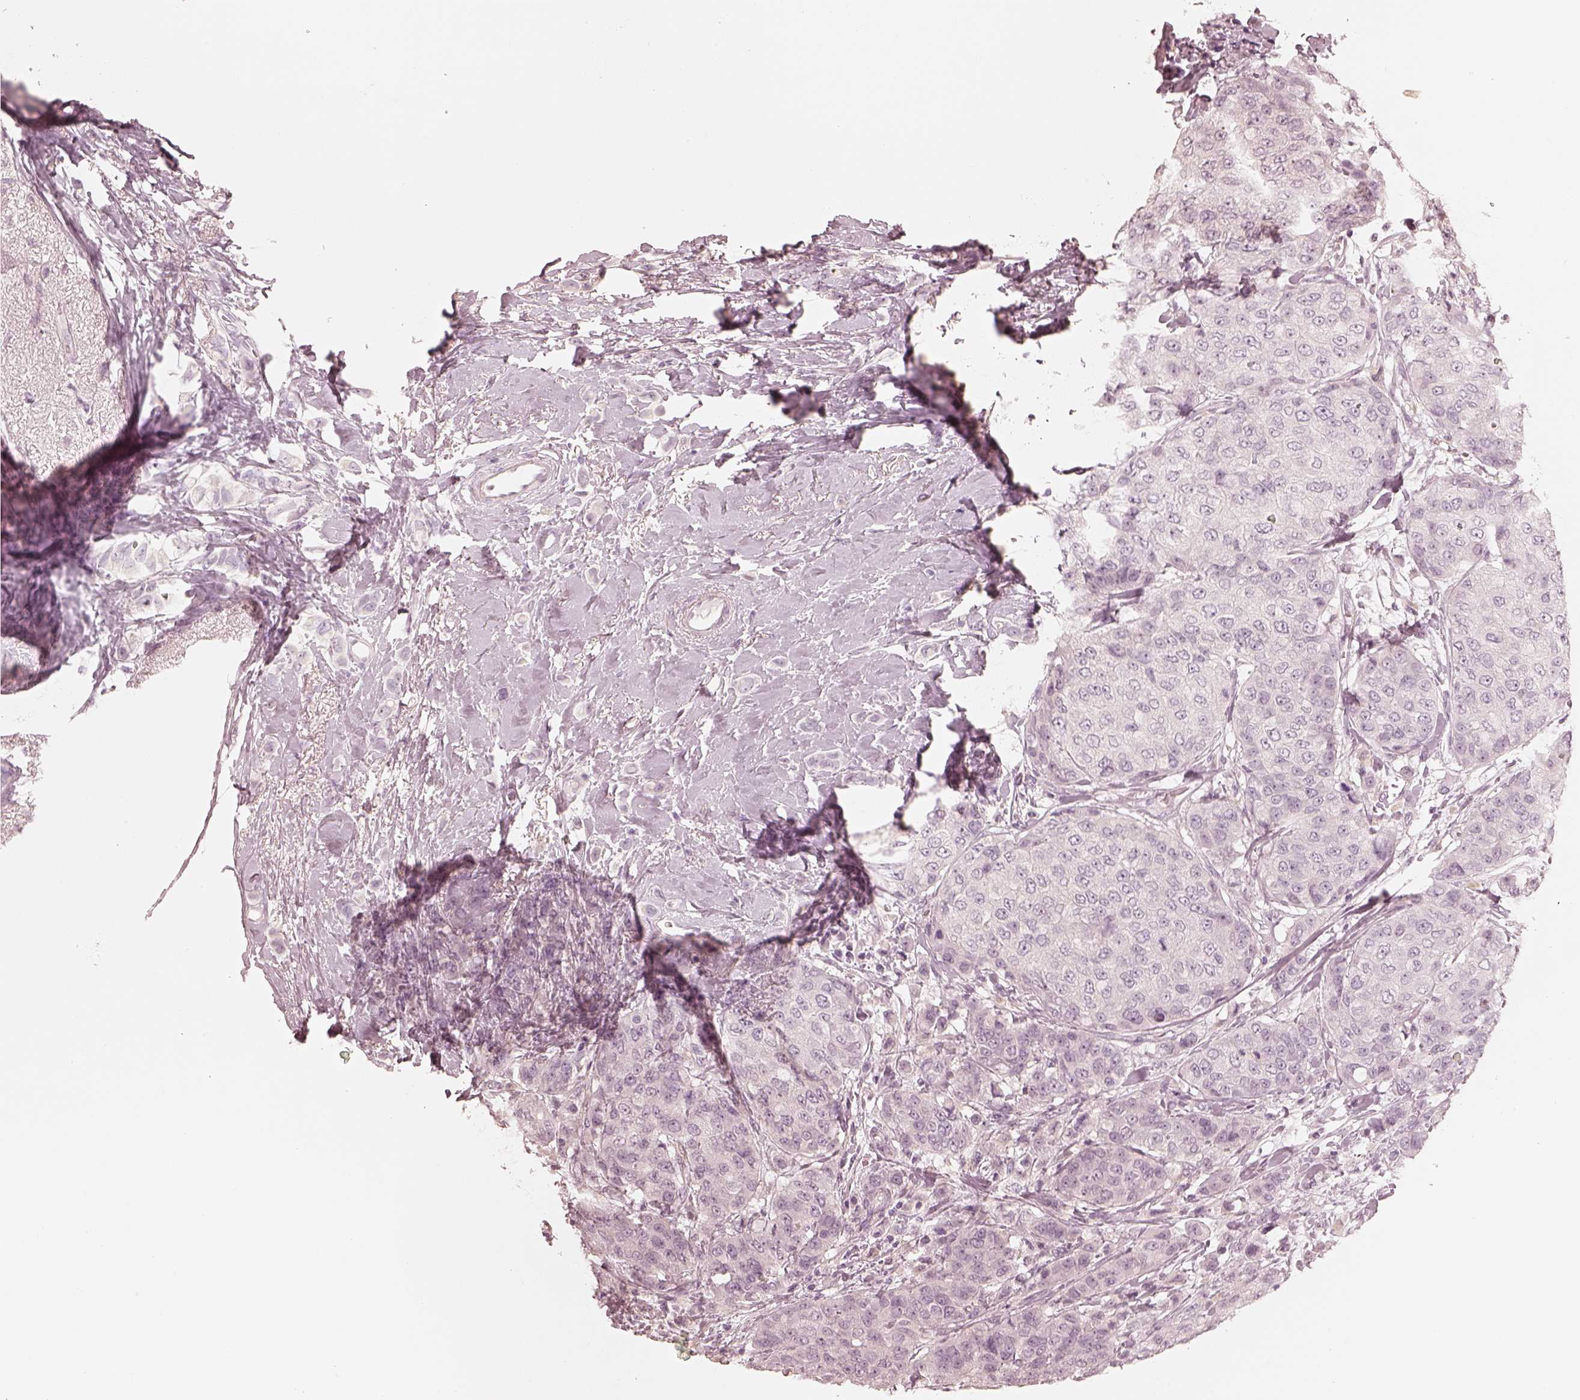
{"staining": {"intensity": "negative", "quantity": "none", "location": "none"}, "tissue": "breast cancer", "cell_type": "Tumor cells", "image_type": "cancer", "snomed": [{"axis": "morphology", "description": "Duct carcinoma"}, {"axis": "topography", "description": "Breast"}], "caption": "Immunohistochemistry (IHC) photomicrograph of human breast cancer stained for a protein (brown), which shows no positivity in tumor cells. Nuclei are stained in blue.", "gene": "CALR3", "patient": {"sex": "female", "age": 27}}